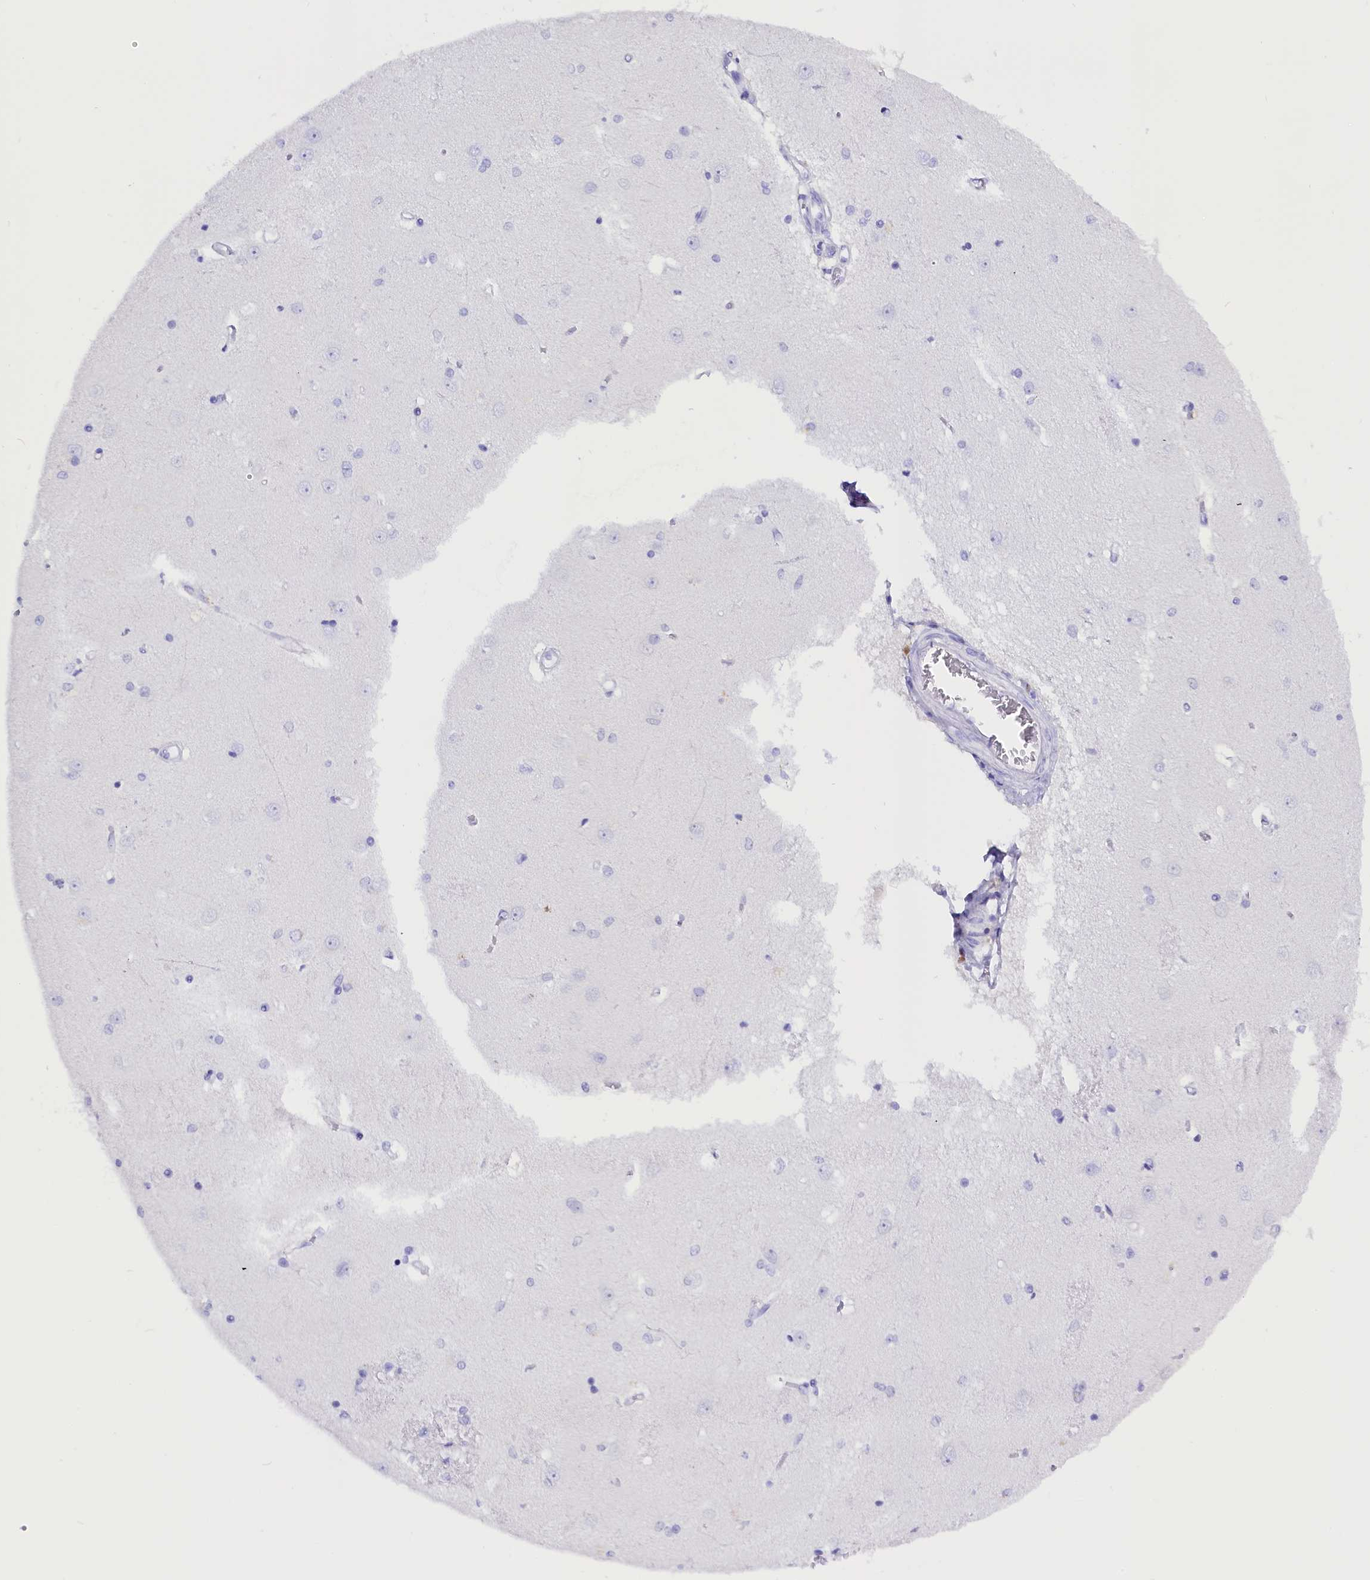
{"staining": {"intensity": "negative", "quantity": "none", "location": "none"}, "tissue": "caudate", "cell_type": "Glial cells", "image_type": "normal", "snomed": [{"axis": "morphology", "description": "Normal tissue, NOS"}, {"axis": "topography", "description": "Lateral ventricle wall"}], "caption": "A histopathology image of caudate stained for a protein displays no brown staining in glial cells. The staining is performed using DAB (3,3'-diaminobenzidine) brown chromogen with nuclei counter-stained in using hematoxylin.", "gene": "CLC", "patient": {"sex": "male", "age": 37}}